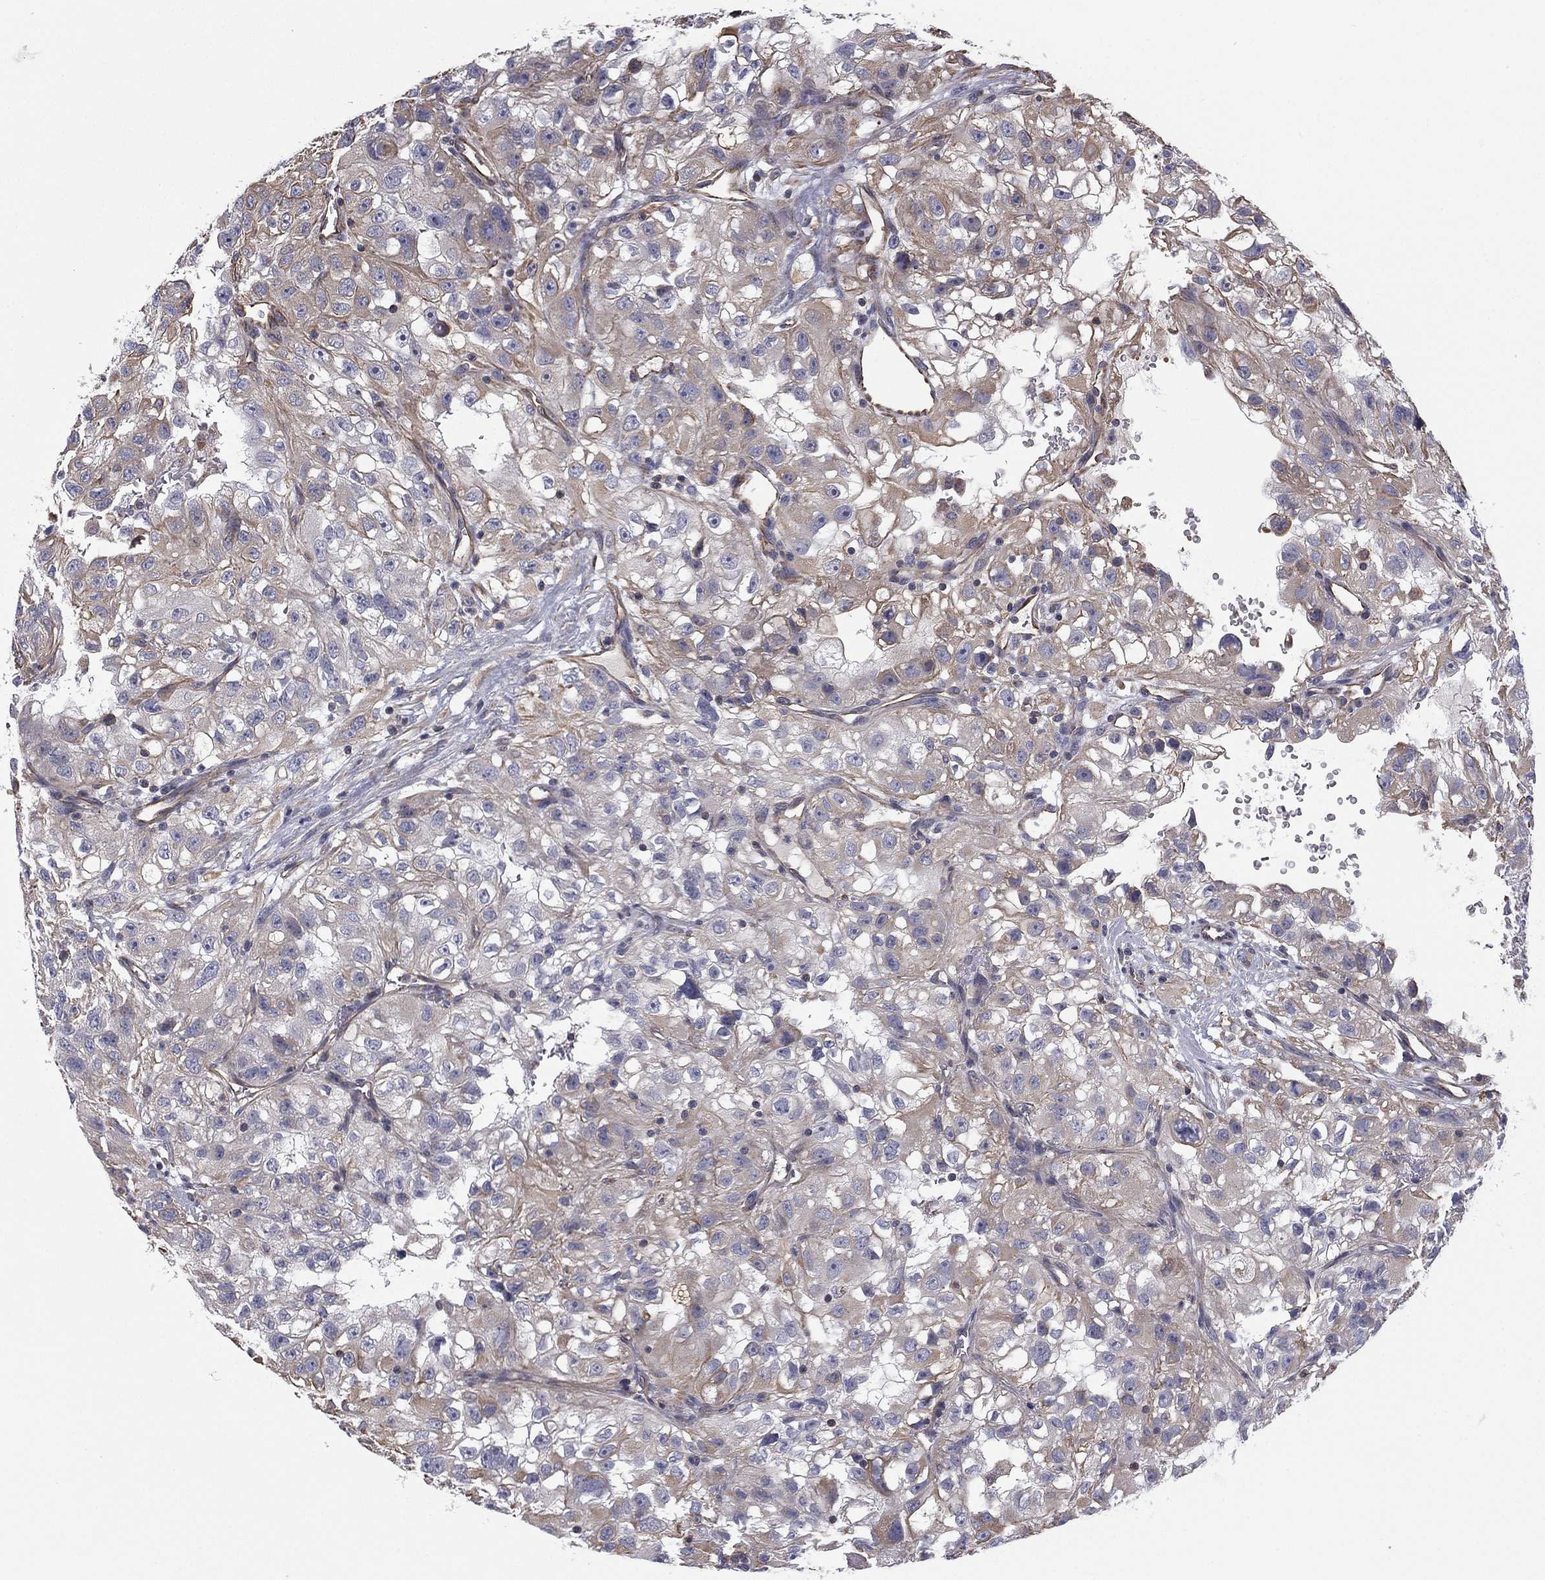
{"staining": {"intensity": "weak", "quantity": "<25%", "location": "cytoplasmic/membranous"}, "tissue": "renal cancer", "cell_type": "Tumor cells", "image_type": "cancer", "snomed": [{"axis": "morphology", "description": "Adenocarcinoma, NOS"}, {"axis": "topography", "description": "Kidney"}], "caption": "A high-resolution micrograph shows immunohistochemistry (IHC) staining of renal cancer, which reveals no significant staining in tumor cells. The staining is performed using DAB brown chromogen with nuclei counter-stained in using hematoxylin.", "gene": "SCUBE1", "patient": {"sex": "male", "age": 64}}